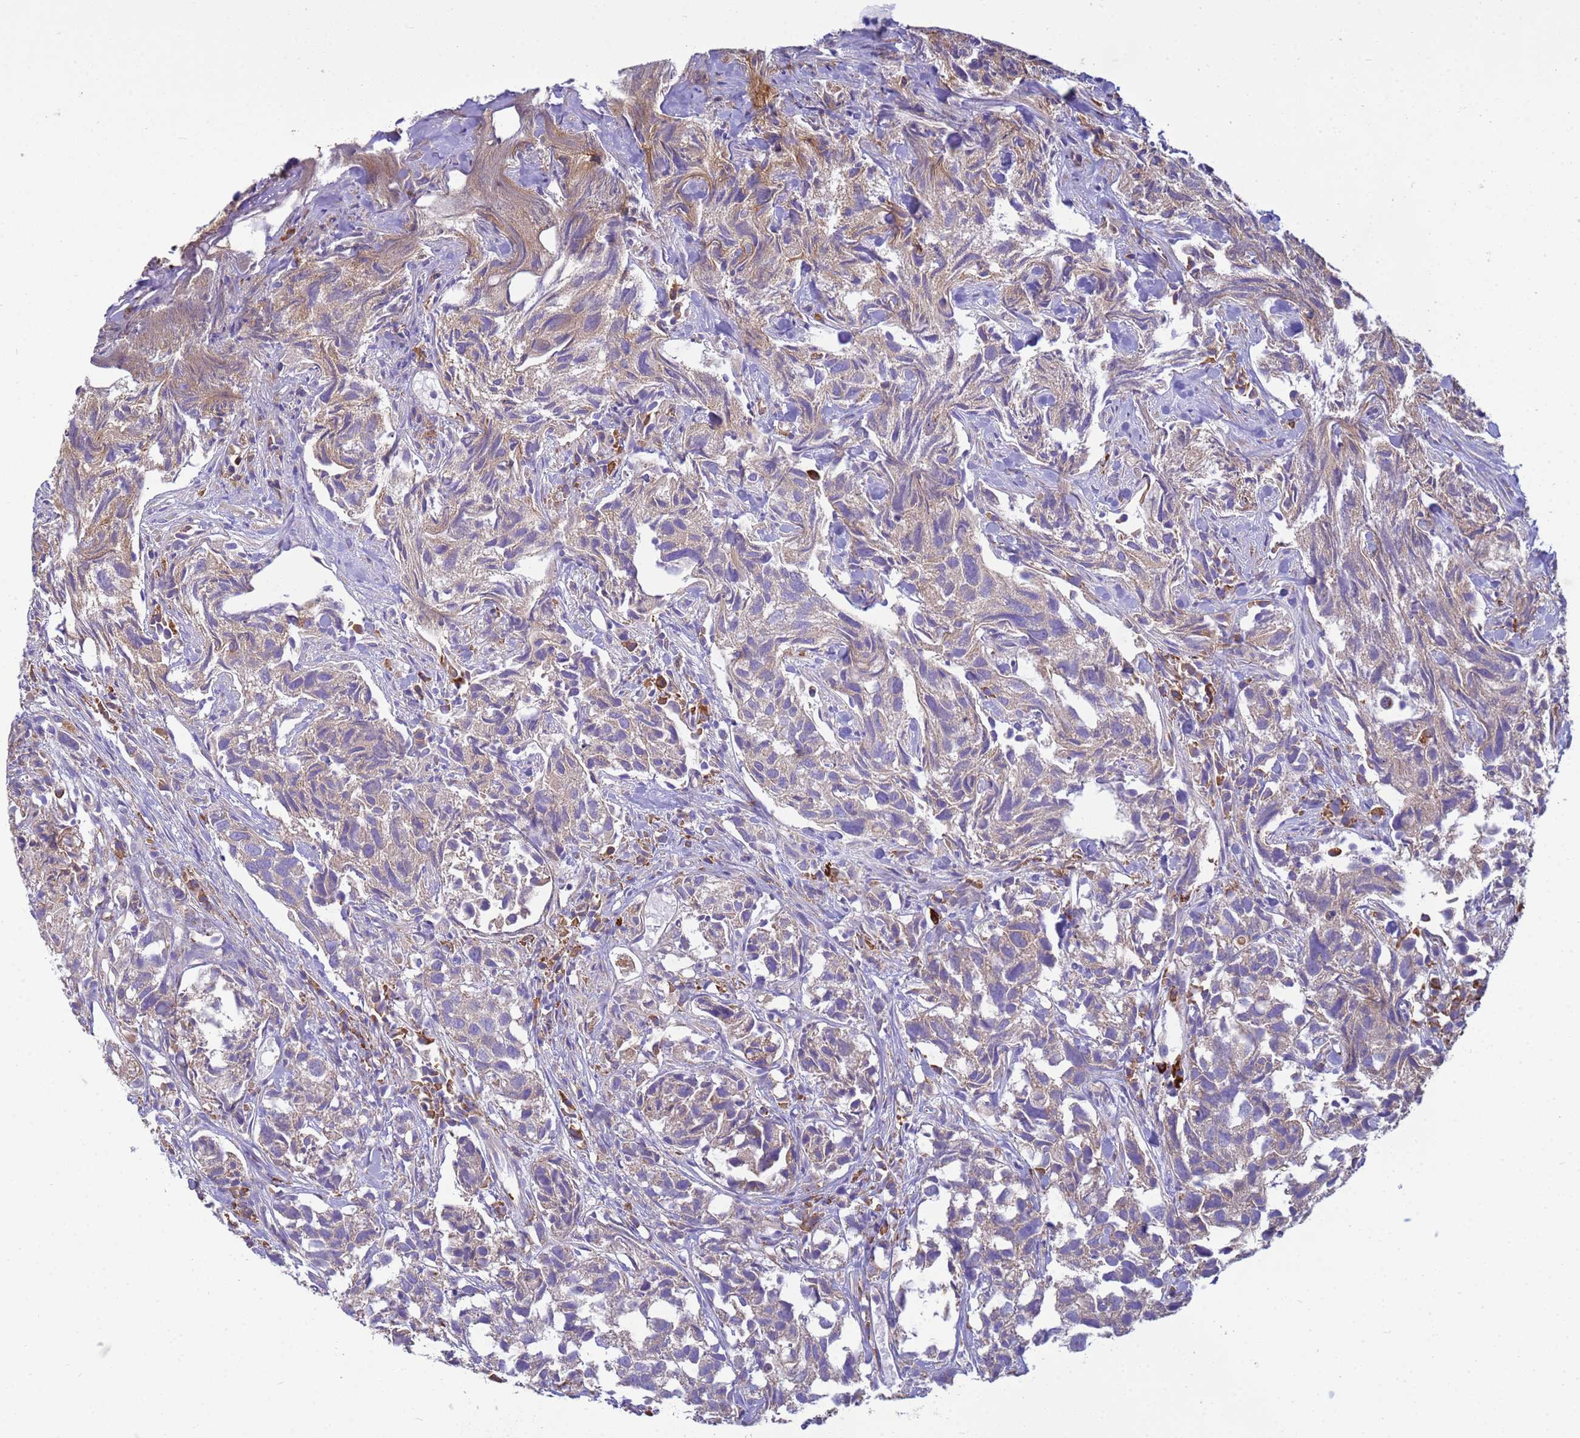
{"staining": {"intensity": "moderate", "quantity": "25%-75%", "location": "cytoplasmic/membranous"}, "tissue": "urothelial cancer", "cell_type": "Tumor cells", "image_type": "cancer", "snomed": [{"axis": "morphology", "description": "Urothelial carcinoma, High grade"}, {"axis": "topography", "description": "Urinary bladder"}], "caption": "Moderate cytoplasmic/membranous positivity is identified in about 25%-75% of tumor cells in high-grade urothelial carcinoma.", "gene": "THAP5", "patient": {"sex": "female", "age": 75}}